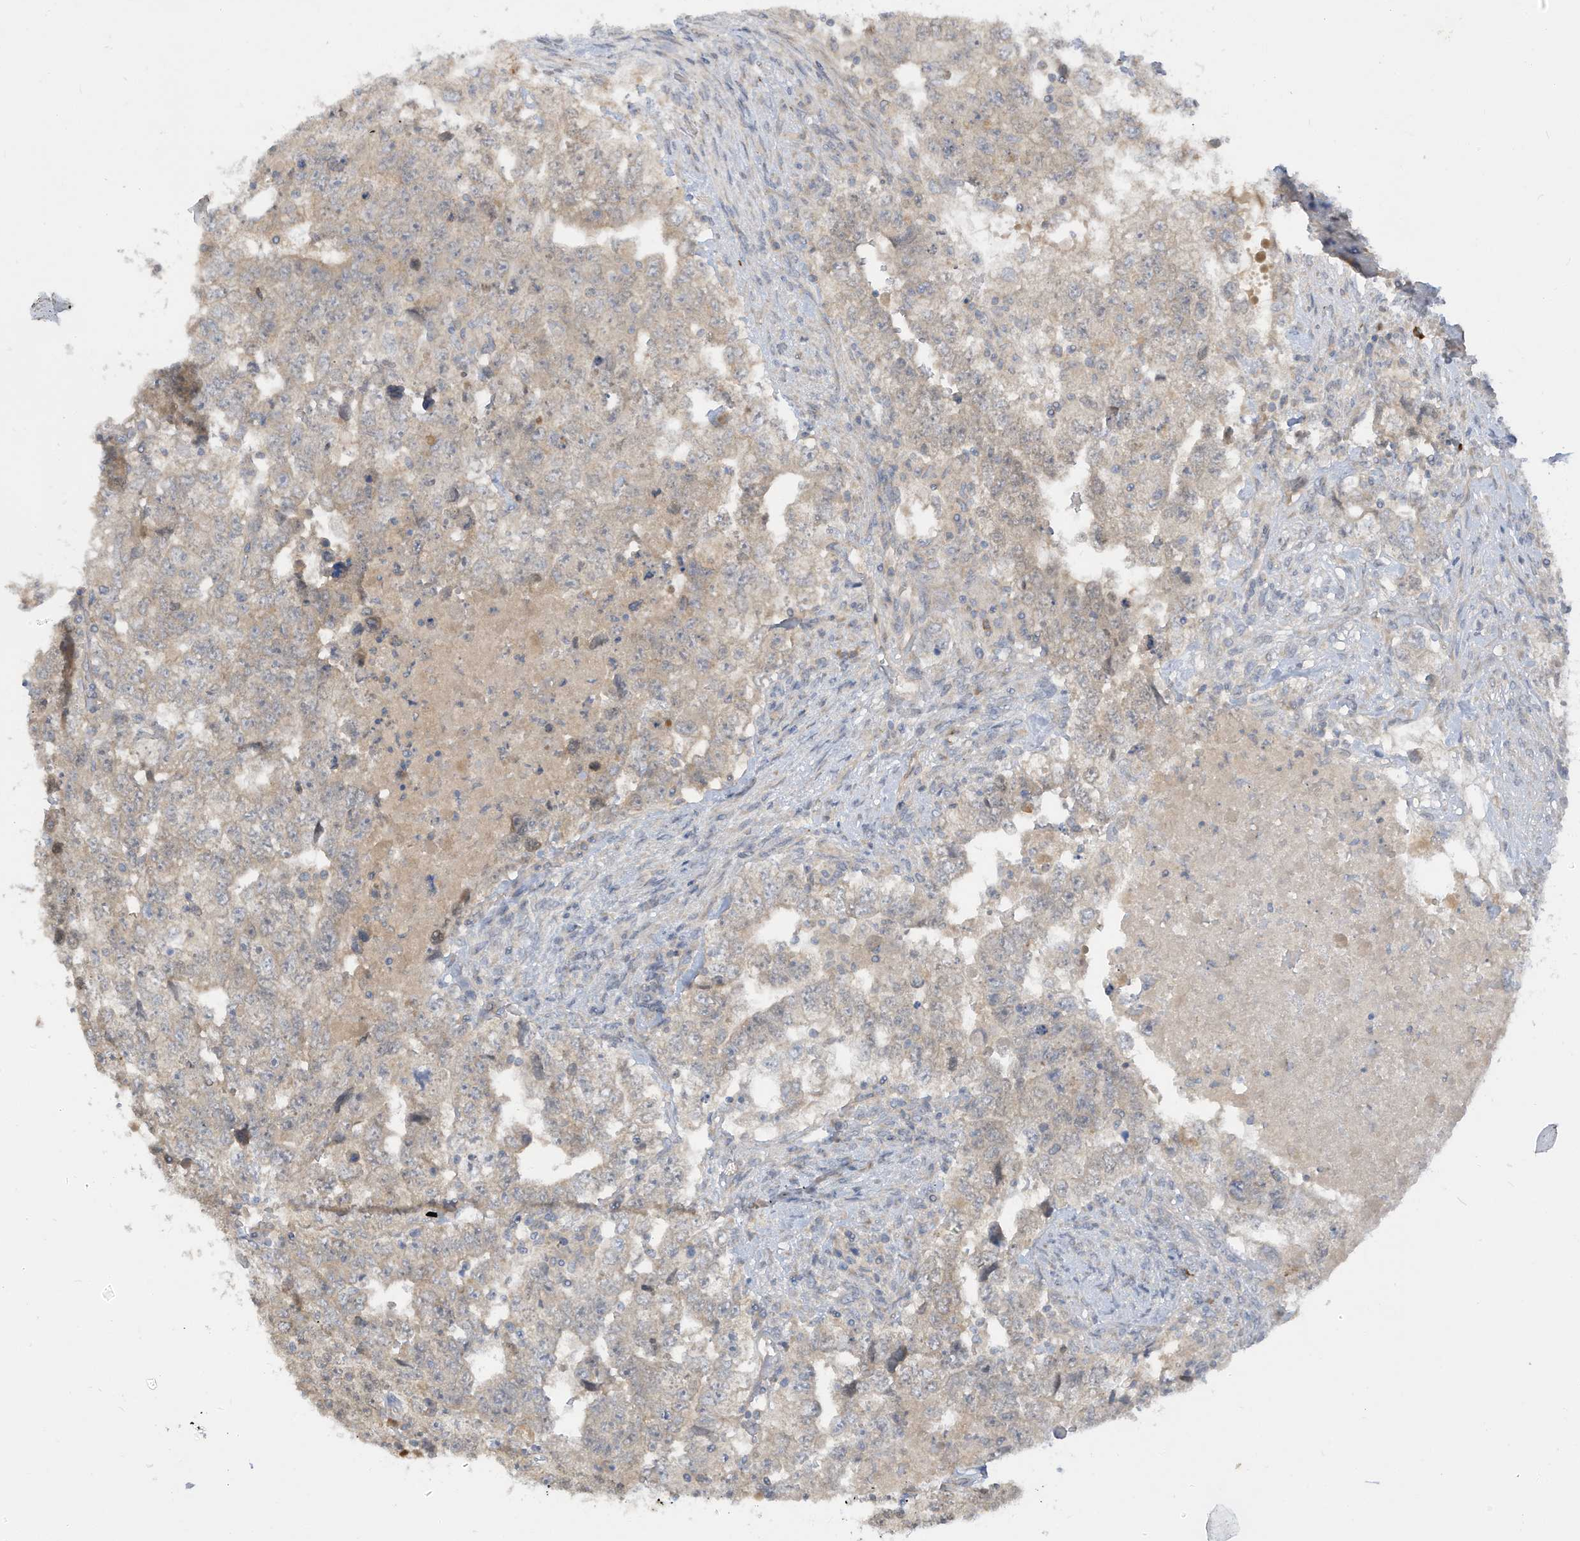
{"staining": {"intensity": "weak", "quantity": "<25%", "location": "cytoplasmic/membranous"}, "tissue": "testis cancer", "cell_type": "Tumor cells", "image_type": "cancer", "snomed": [{"axis": "morphology", "description": "Carcinoma, Embryonal, NOS"}, {"axis": "topography", "description": "Testis"}], "caption": "Testis cancer (embryonal carcinoma) was stained to show a protein in brown. There is no significant positivity in tumor cells.", "gene": "LRRN2", "patient": {"sex": "male", "age": 36}}